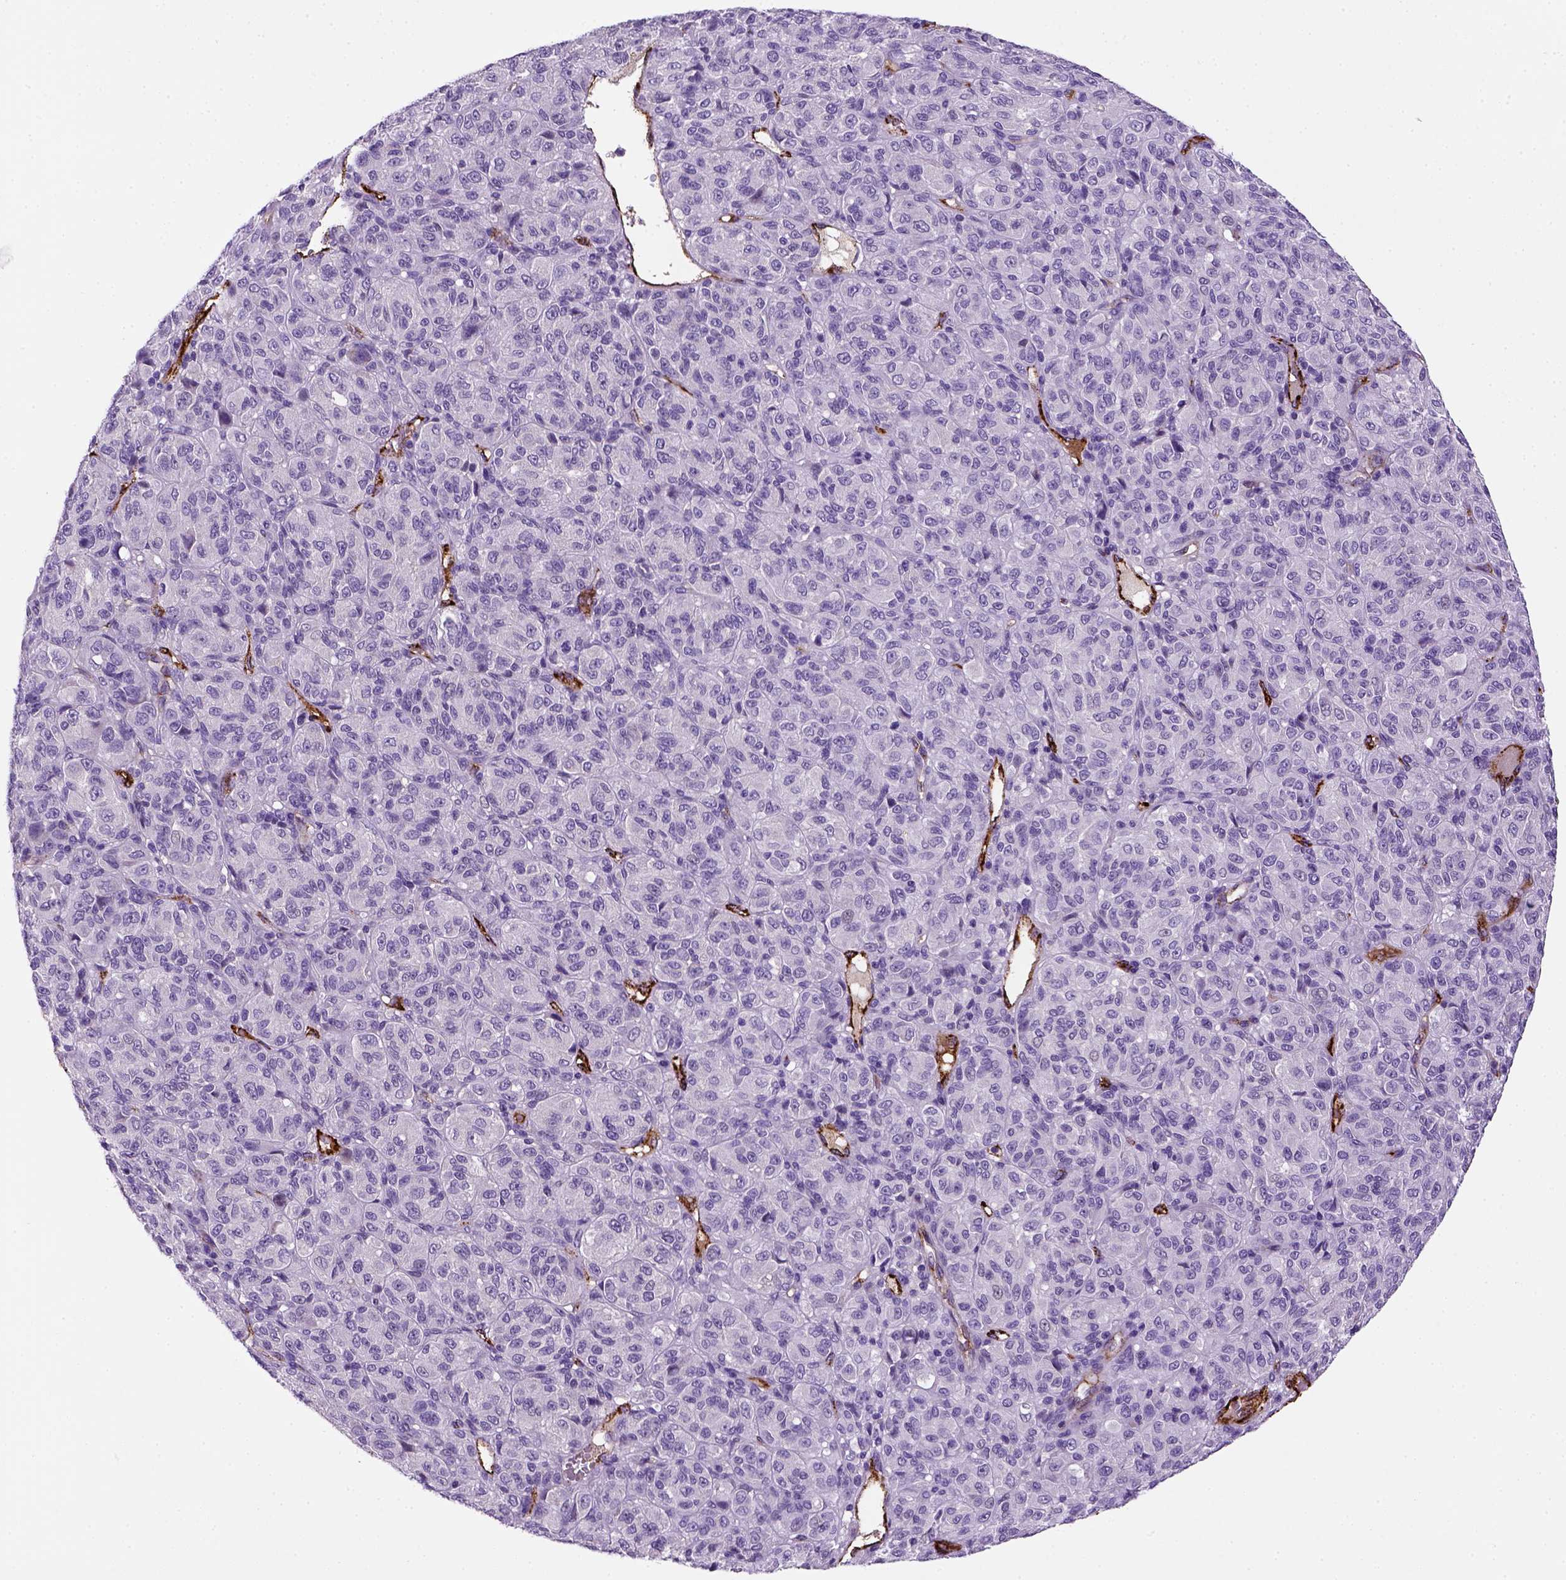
{"staining": {"intensity": "negative", "quantity": "none", "location": "none"}, "tissue": "melanoma", "cell_type": "Tumor cells", "image_type": "cancer", "snomed": [{"axis": "morphology", "description": "Malignant melanoma, Metastatic site"}, {"axis": "topography", "description": "Brain"}], "caption": "An IHC histopathology image of malignant melanoma (metastatic site) is shown. There is no staining in tumor cells of malignant melanoma (metastatic site).", "gene": "VWF", "patient": {"sex": "female", "age": 56}}